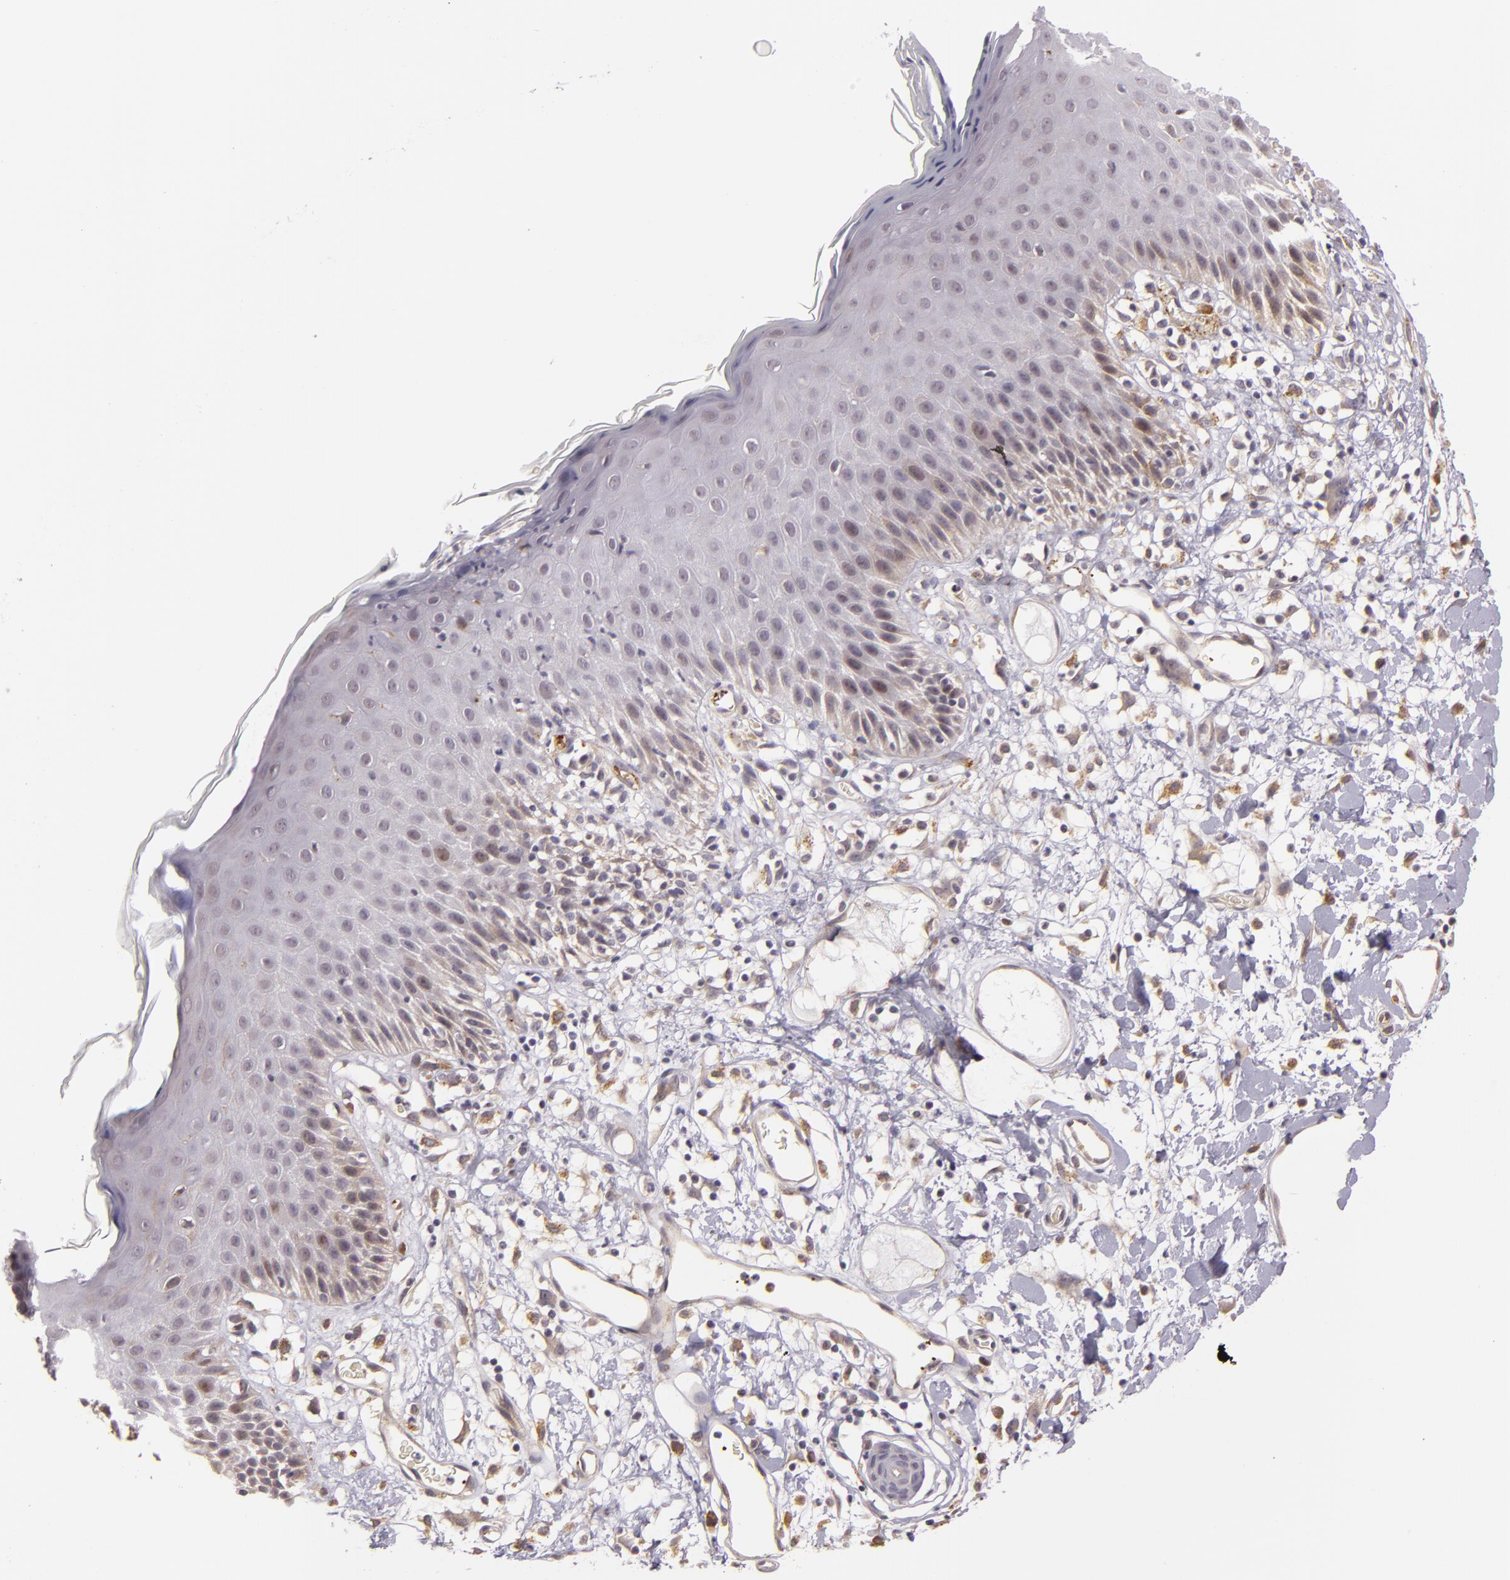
{"staining": {"intensity": "weak", "quantity": "<25%", "location": "cytoplasmic/membranous"}, "tissue": "skin", "cell_type": "Epidermal cells", "image_type": "normal", "snomed": [{"axis": "morphology", "description": "Normal tissue, NOS"}, {"axis": "topography", "description": "Vulva"}, {"axis": "topography", "description": "Peripheral nerve tissue"}], "caption": "There is no significant staining in epidermal cells of skin. The staining is performed using DAB brown chromogen with nuclei counter-stained in using hematoxylin.", "gene": "SYTL4", "patient": {"sex": "female", "age": 68}}